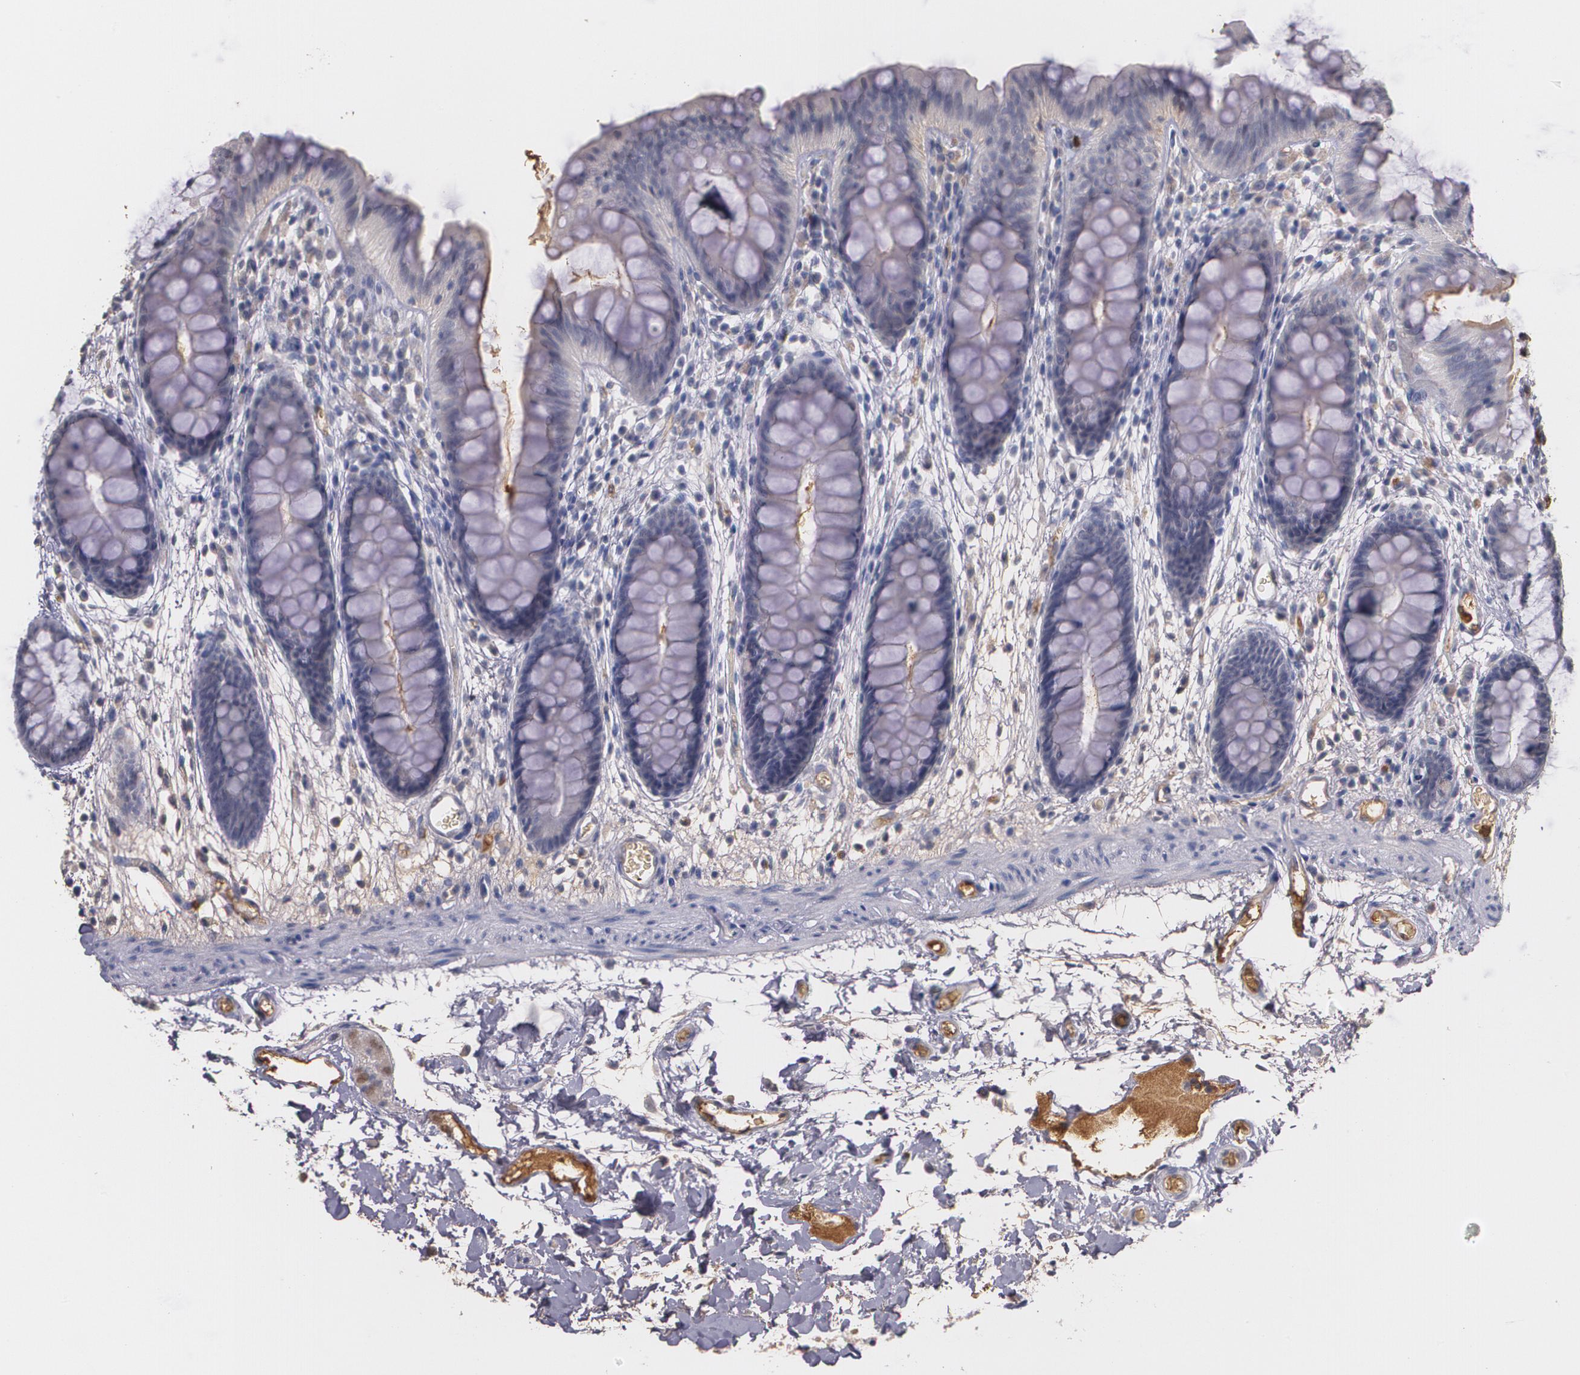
{"staining": {"intensity": "negative", "quantity": "none", "location": "none"}, "tissue": "colon", "cell_type": "Endothelial cells", "image_type": "normal", "snomed": [{"axis": "morphology", "description": "Normal tissue, NOS"}, {"axis": "topography", "description": "Smooth muscle"}, {"axis": "topography", "description": "Colon"}], "caption": "A high-resolution photomicrograph shows immunohistochemistry staining of normal colon, which reveals no significant staining in endothelial cells.", "gene": "PTS", "patient": {"sex": "male", "age": 67}}